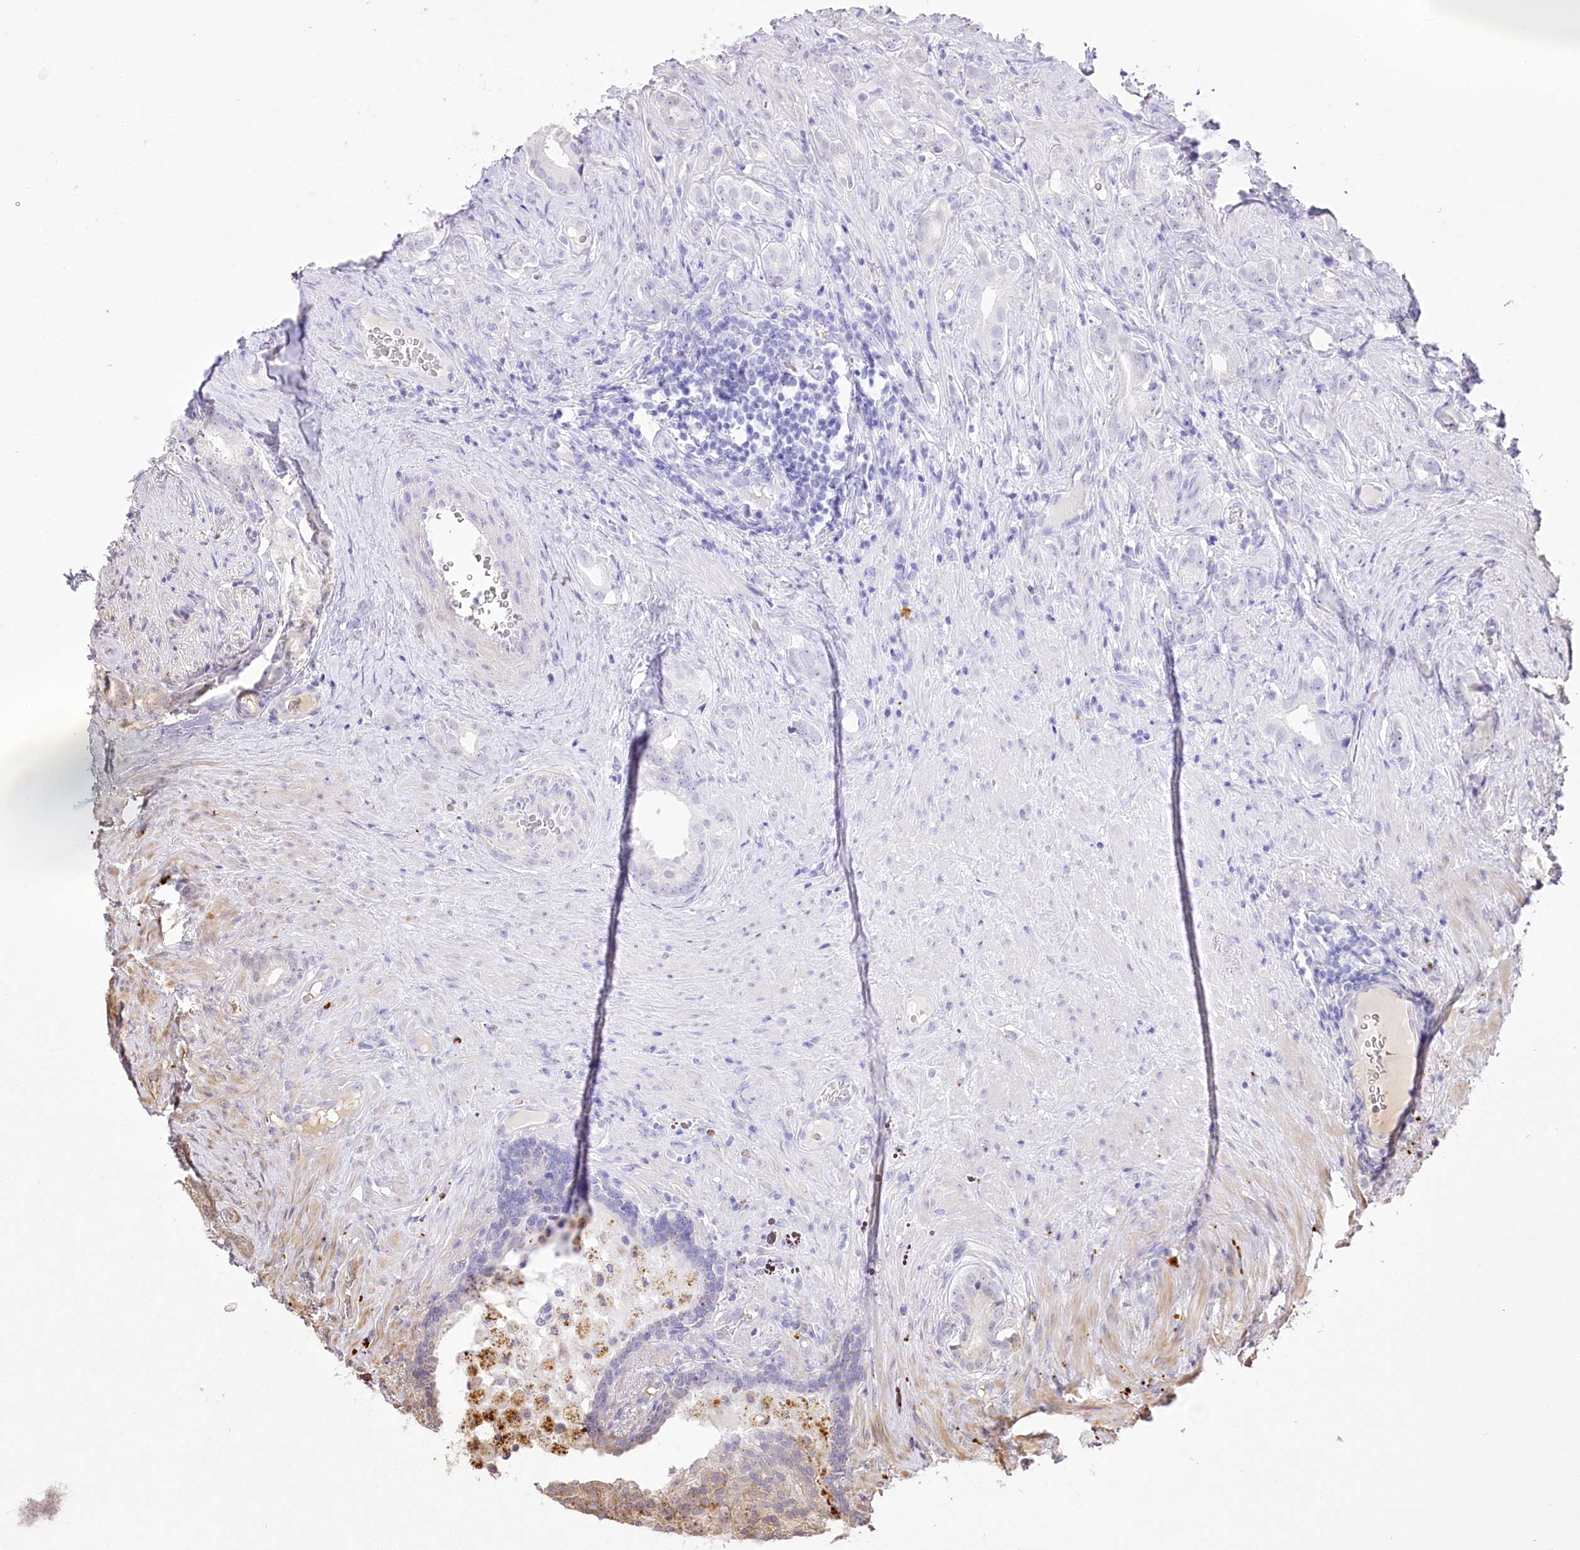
{"staining": {"intensity": "moderate", "quantity": "25%-75%", "location": "cytoplasmic/membranous"}, "tissue": "prostate cancer", "cell_type": "Tumor cells", "image_type": "cancer", "snomed": [{"axis": "morphology", "description": "Adenocarcinoma, Low grade"}, {"axis": "topography", "description": "Prostate"}], "caption": "Protein staining of prostate cancer (low-grade adenocarcinoma) tissue demonstrates moderate cytoplasmic/membranous expression in about 25%-75% of tumor cells.", "gene": "PSTK", "patient": {"sex": "male", "age": 71}}